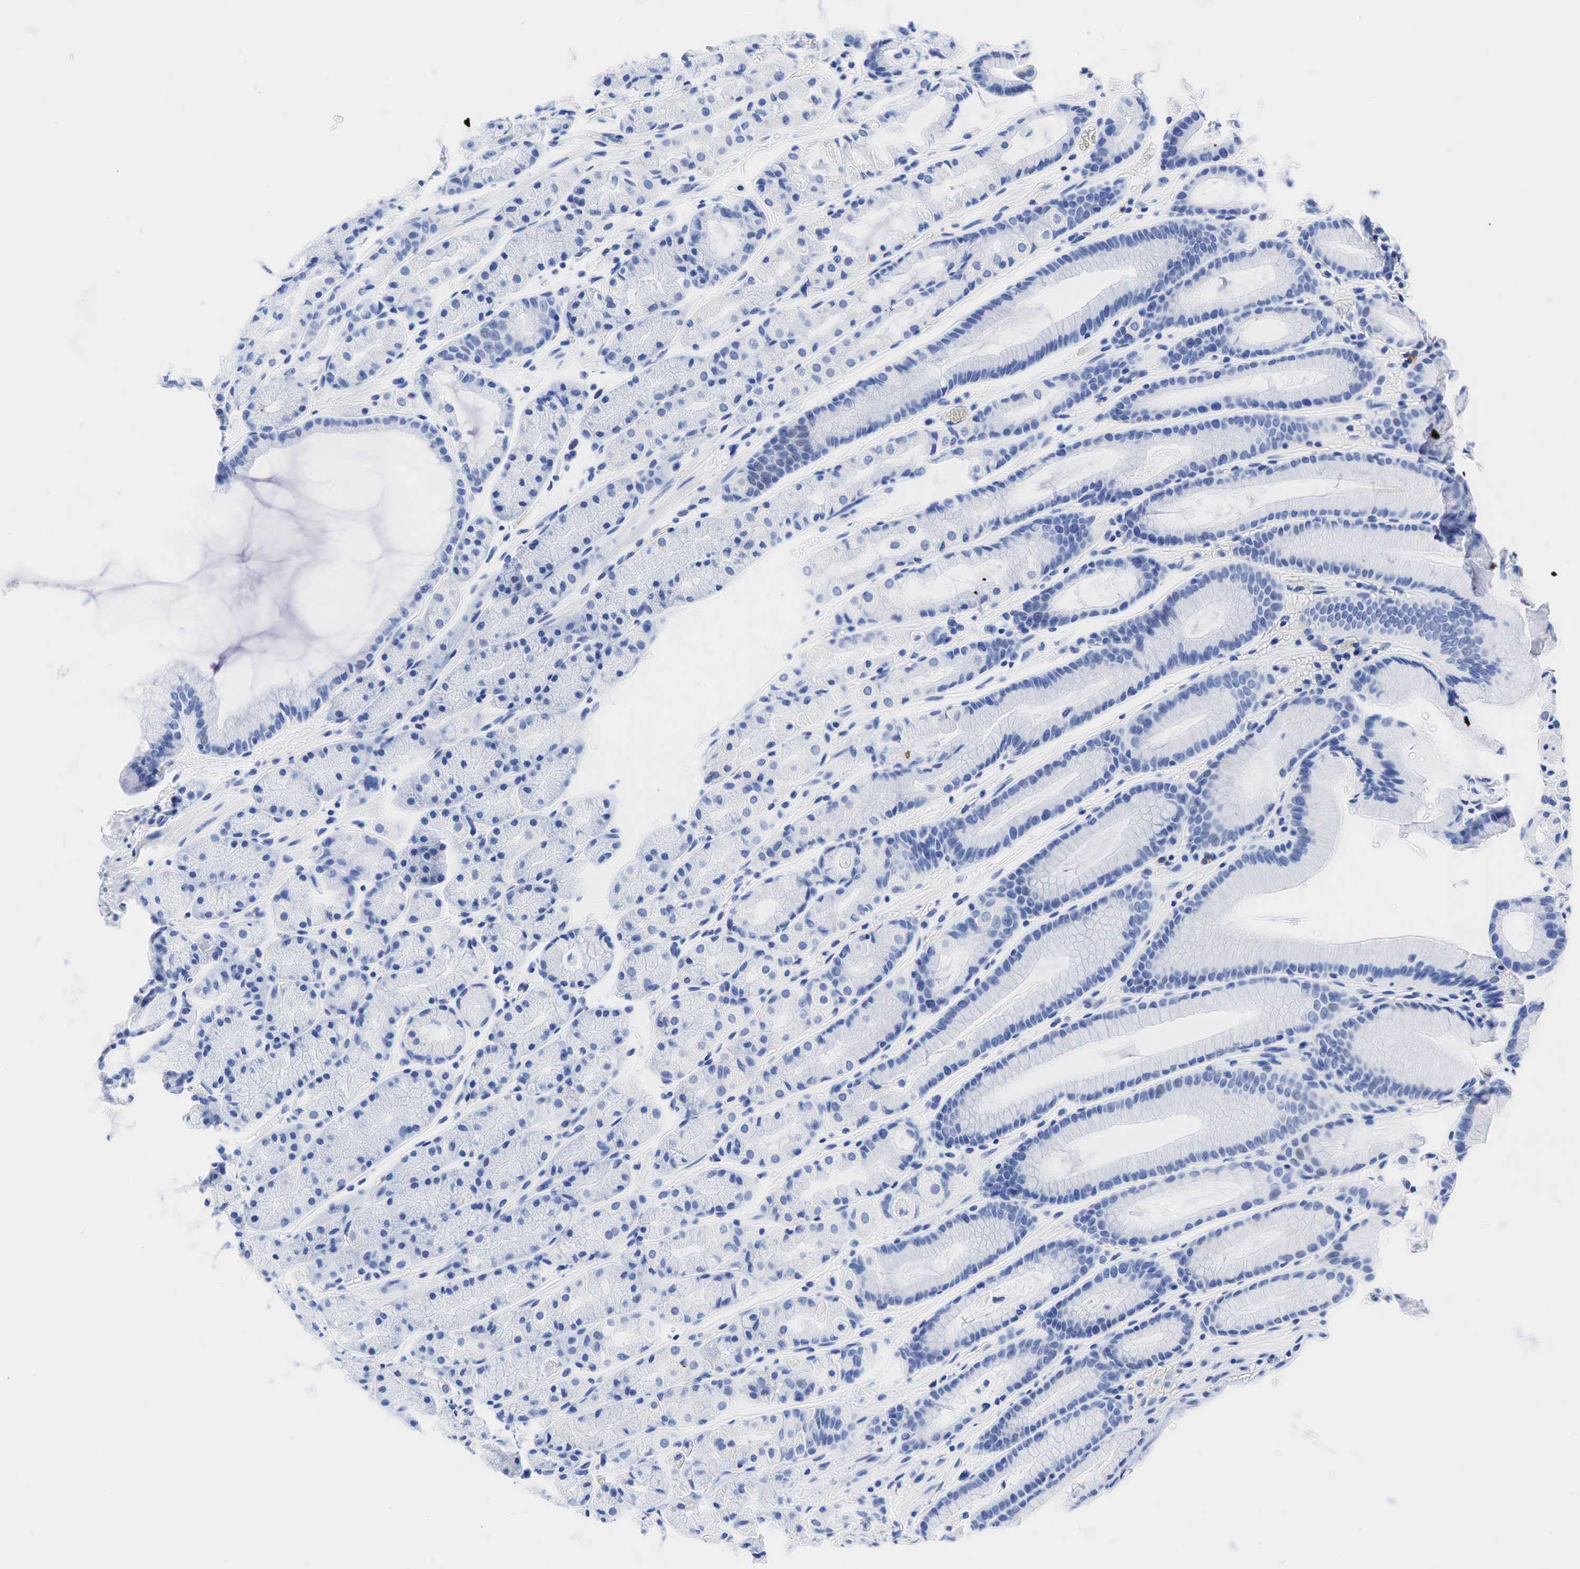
{"staining": {"intensity": "negative", "quantity": "none", "location": "none"}, "tissue": "stomach", "cell_type": "Glandular cells", "image_type": "normal", "snomed": [{"axis": "morphology", "description": "Normal tissue, NOS"}, {"axis": "topography", "description": "Stomach, upper"}], "caption": "Immunohistochemistry (IHC) photomicrograph of normal stomach: stomach stained with DAB demonstrates no significant protein staining in glandular cells.", "gene": "INHA", "patient": {"sex": "male", "age": 72}}